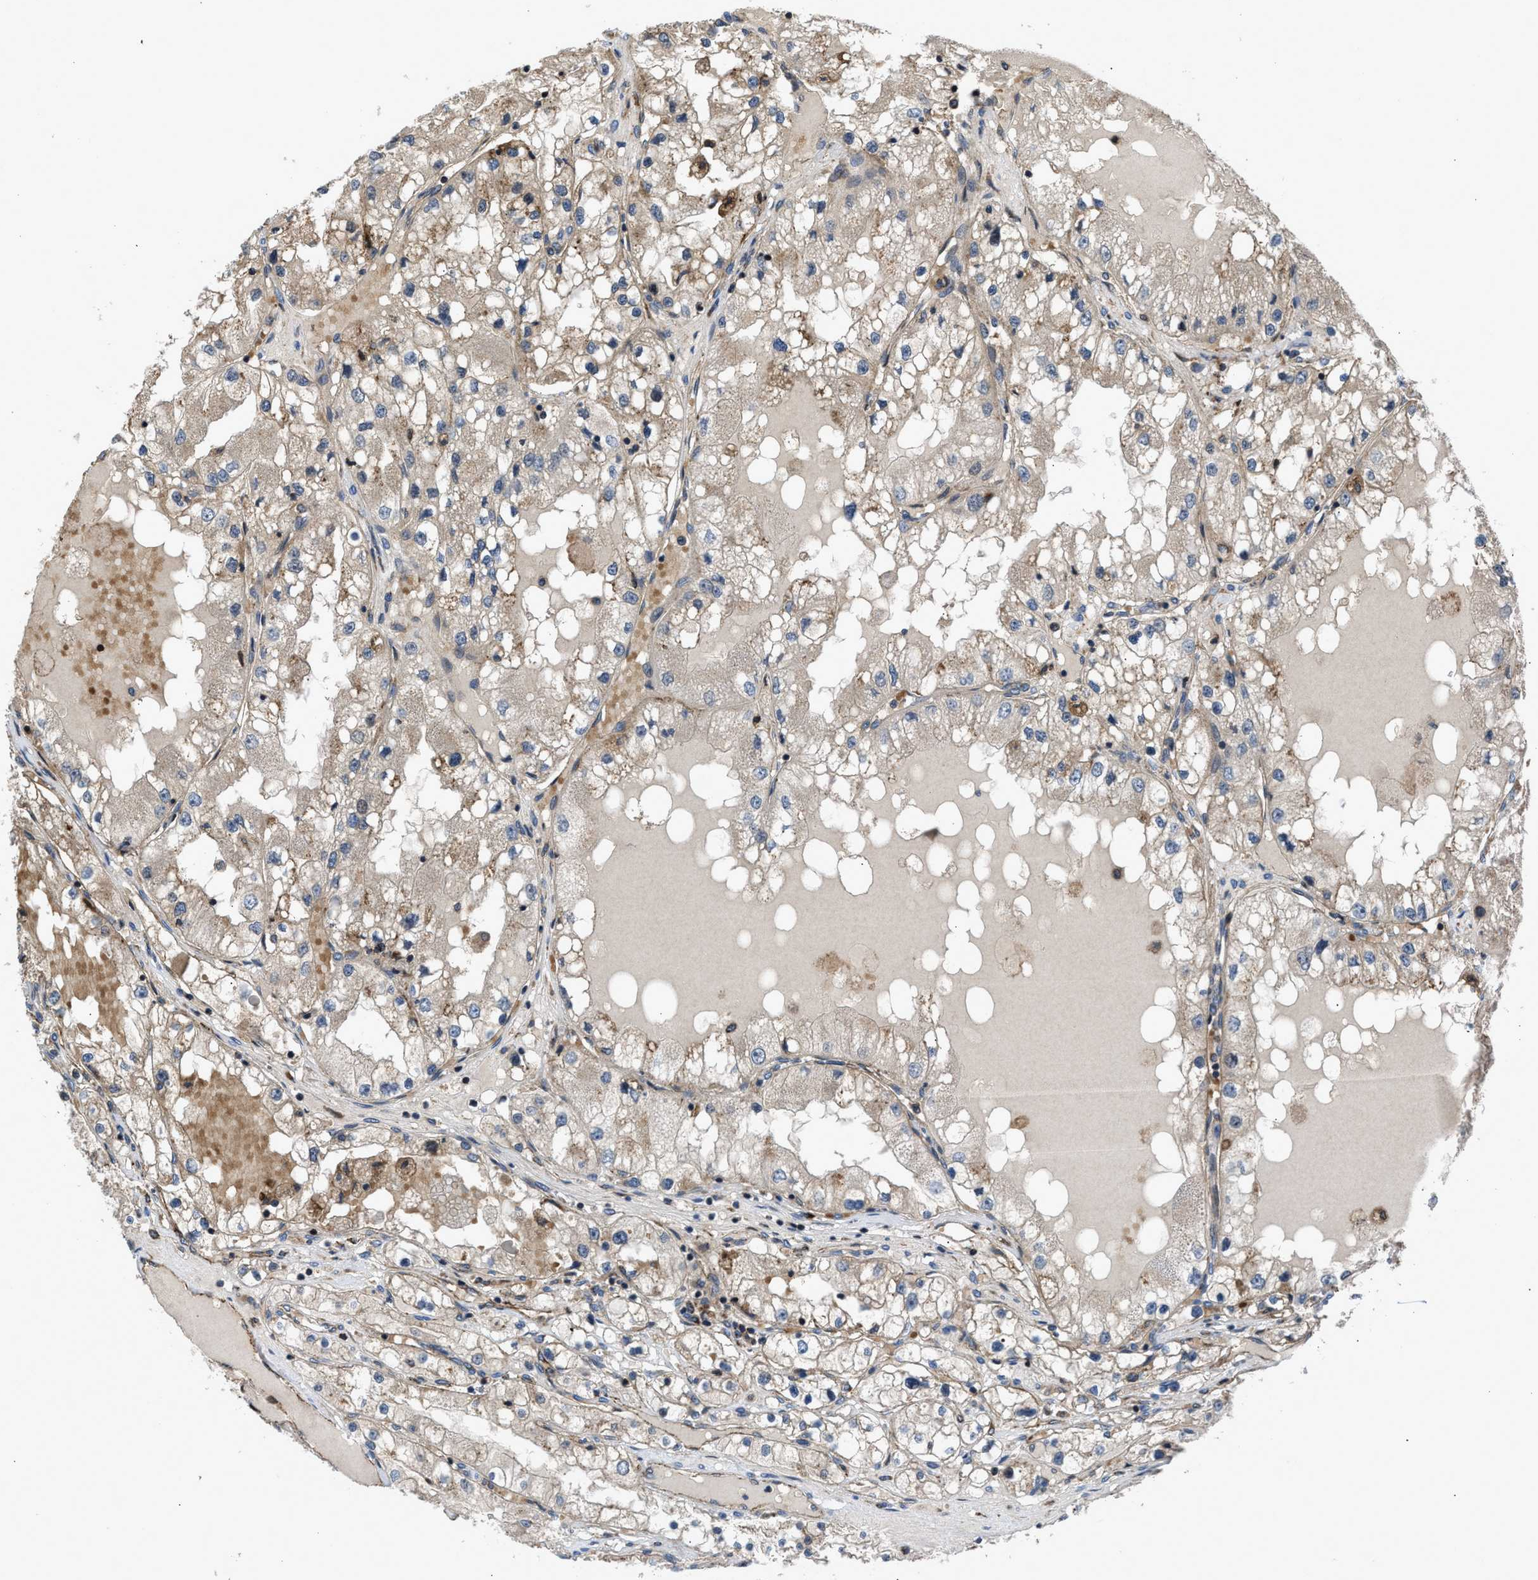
{"staining": {"intensity": "weak", "quantity": ">75%", "location": "cytoplasmic/membranous"}, "tissue": "renal cancer", "cell_type": "Tumor cells", "image_type": "cancer", "snomed": [{"axis": "morphology", "description": "Adenocarcinoma, NOS"}, {"axis": "topography", "description": "Kidney"}], "caption": "Renal adenocarcinoma was stained to show a protein in brown. There is low levels of weak cytoplasmic/membranous expression in about >75% of tumor cells.", "gene": "GPATCH2L", "patient": {"sex": "male", "age": 68}}